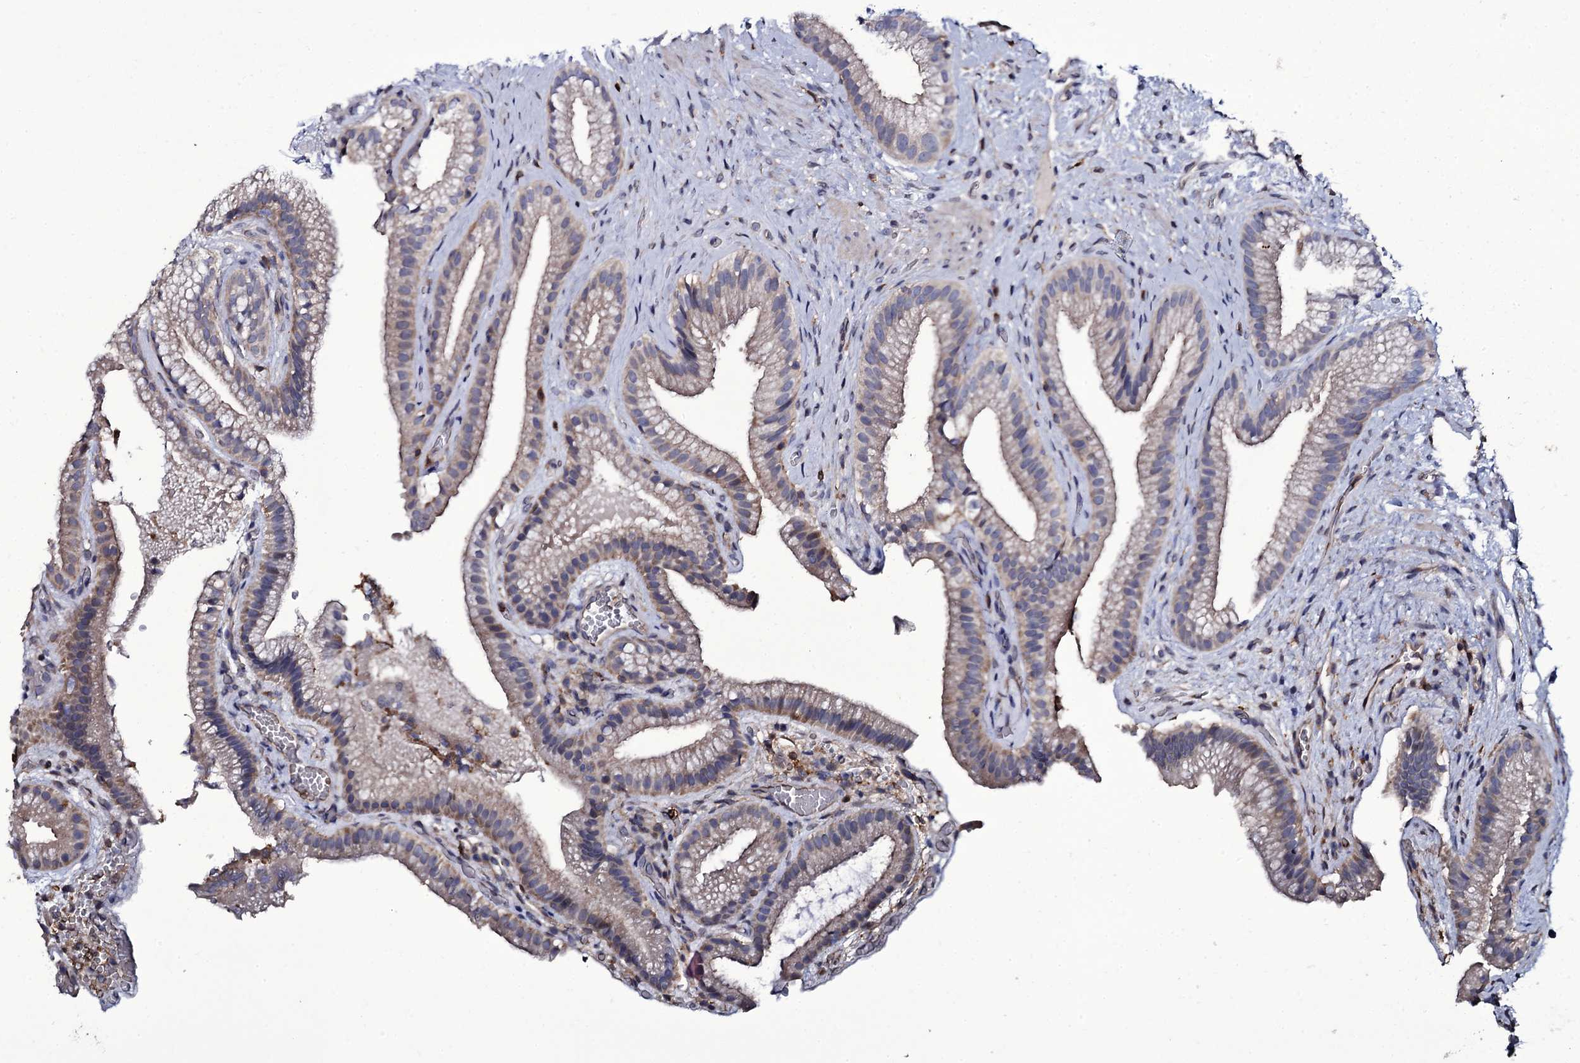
{"staining": {"intensity": "moderate", "quantity": "25%-75%", "location": "cytoplasmic/membranous"}, "tissue": "gallbladder", "cell_type": "Glandular cells", "image_type": "normal", "snomed": [{"axis": "morphology", "description": "Normal tissue, NOS"}, {"axis": "morphology", "description": "Inflammation, NOS"}, {"axis": "topography", "description": "Gallbladder"}], "caption": "Protein analysis of unremarkable gallbladder displays moderate cytoplasmic/membranous expression in about 25%-75% of glandular cells.", "gene": "TTC23", "patient": {"sex": "male", "age": 51}}